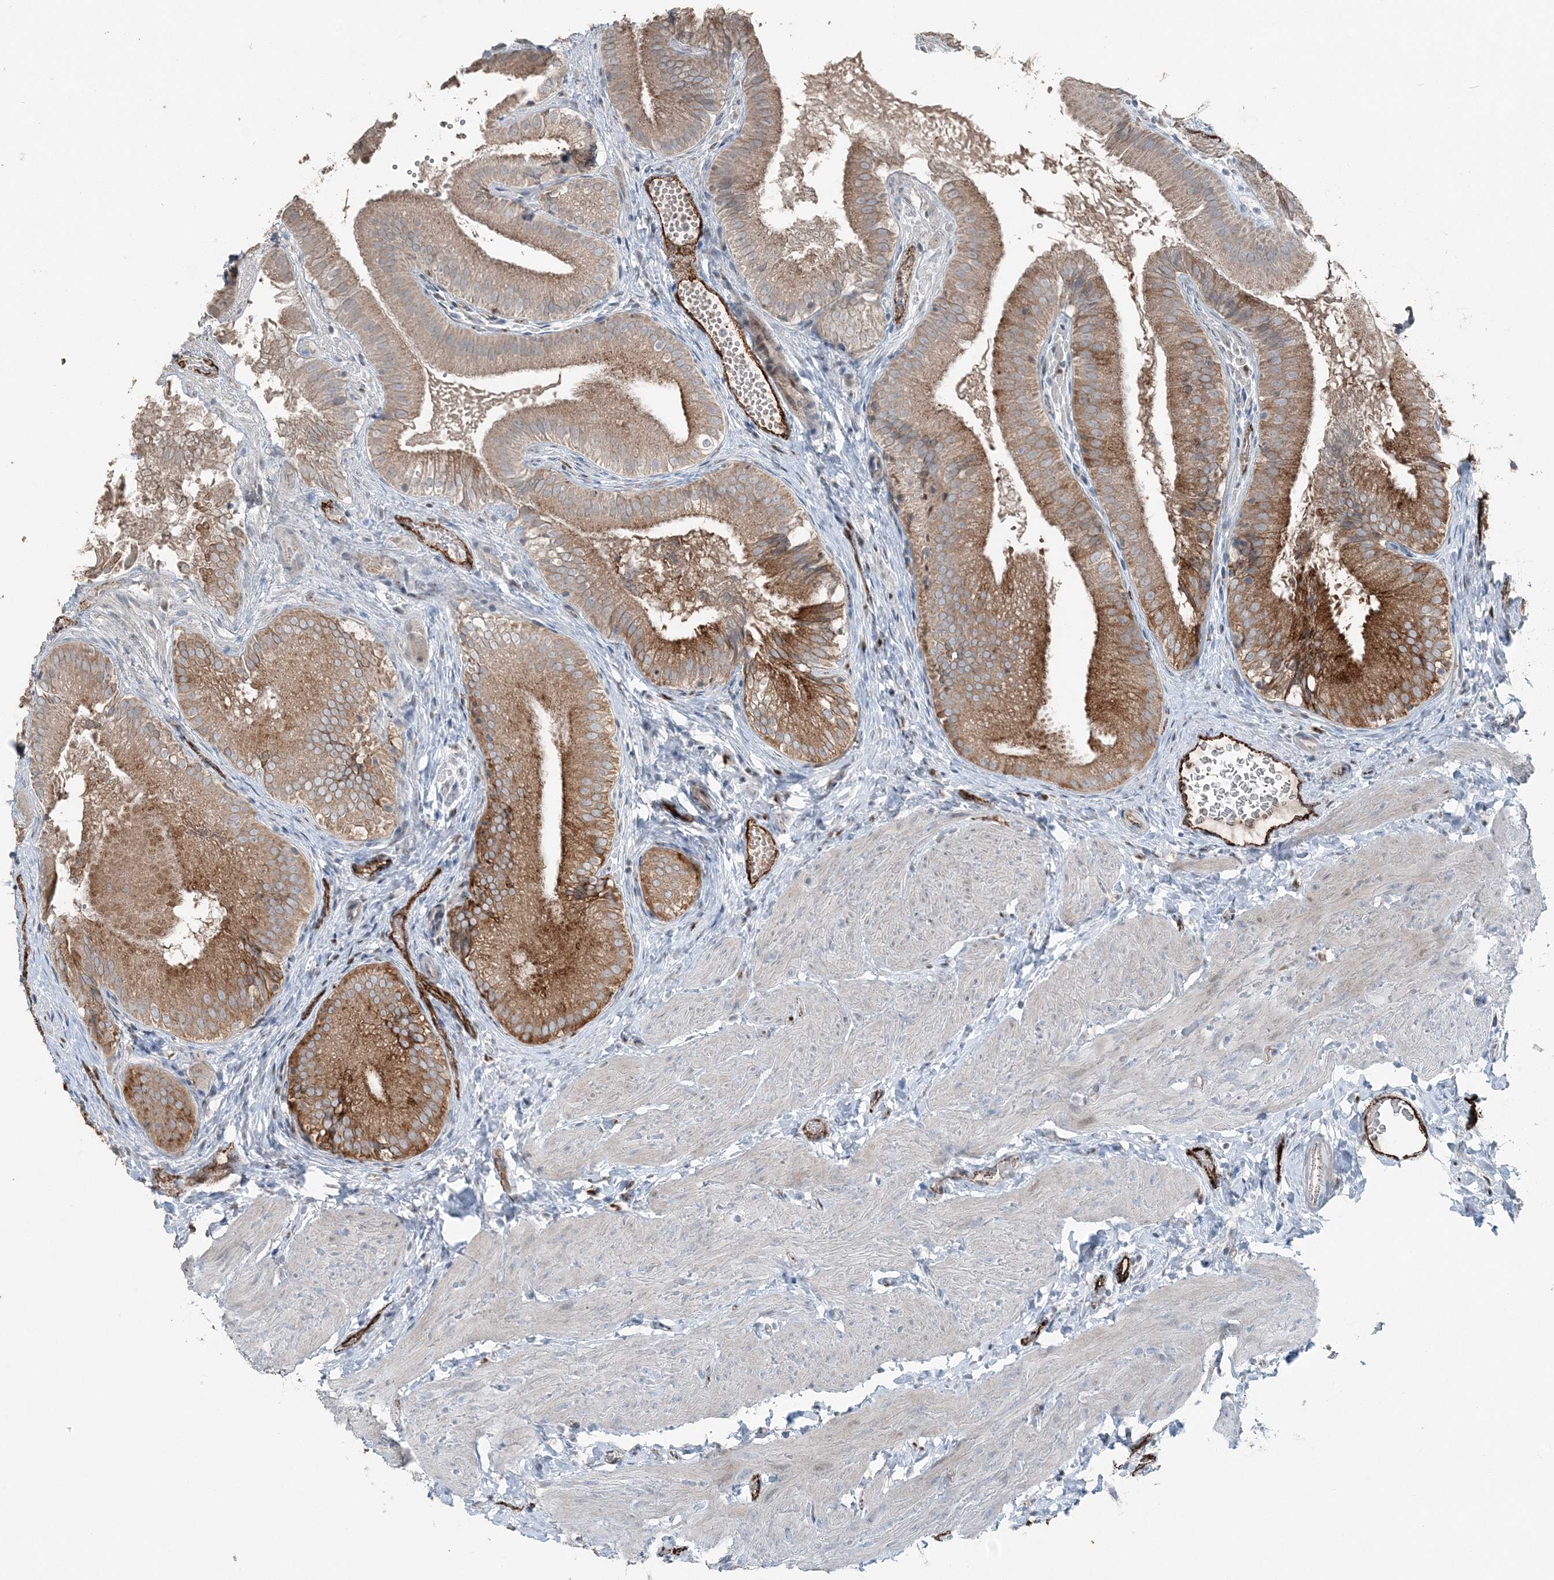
{"staining": {"intensity": "moderate", "quantity": ">75%", "location": "cytoplasmic/membranous"}, "tissue": "gallbladder", "cell_type": "Glandular cells", "image_type": "normal", "snomed": [{"axis": "morphology", "description": "Normal tissue, NOS"}, {"axis": "topography", "description": "Gallbladder"}], "caption": "Immunohistochemistry histopathology image of normal human gallbladder stained for a protein (brown), which reveals medium levels of moderate cytoplasmic/membranous staining in approximately >75% of glandular cells.", "gene": "ELOVL7", "patient": {"sex": "female", "age": 30}}